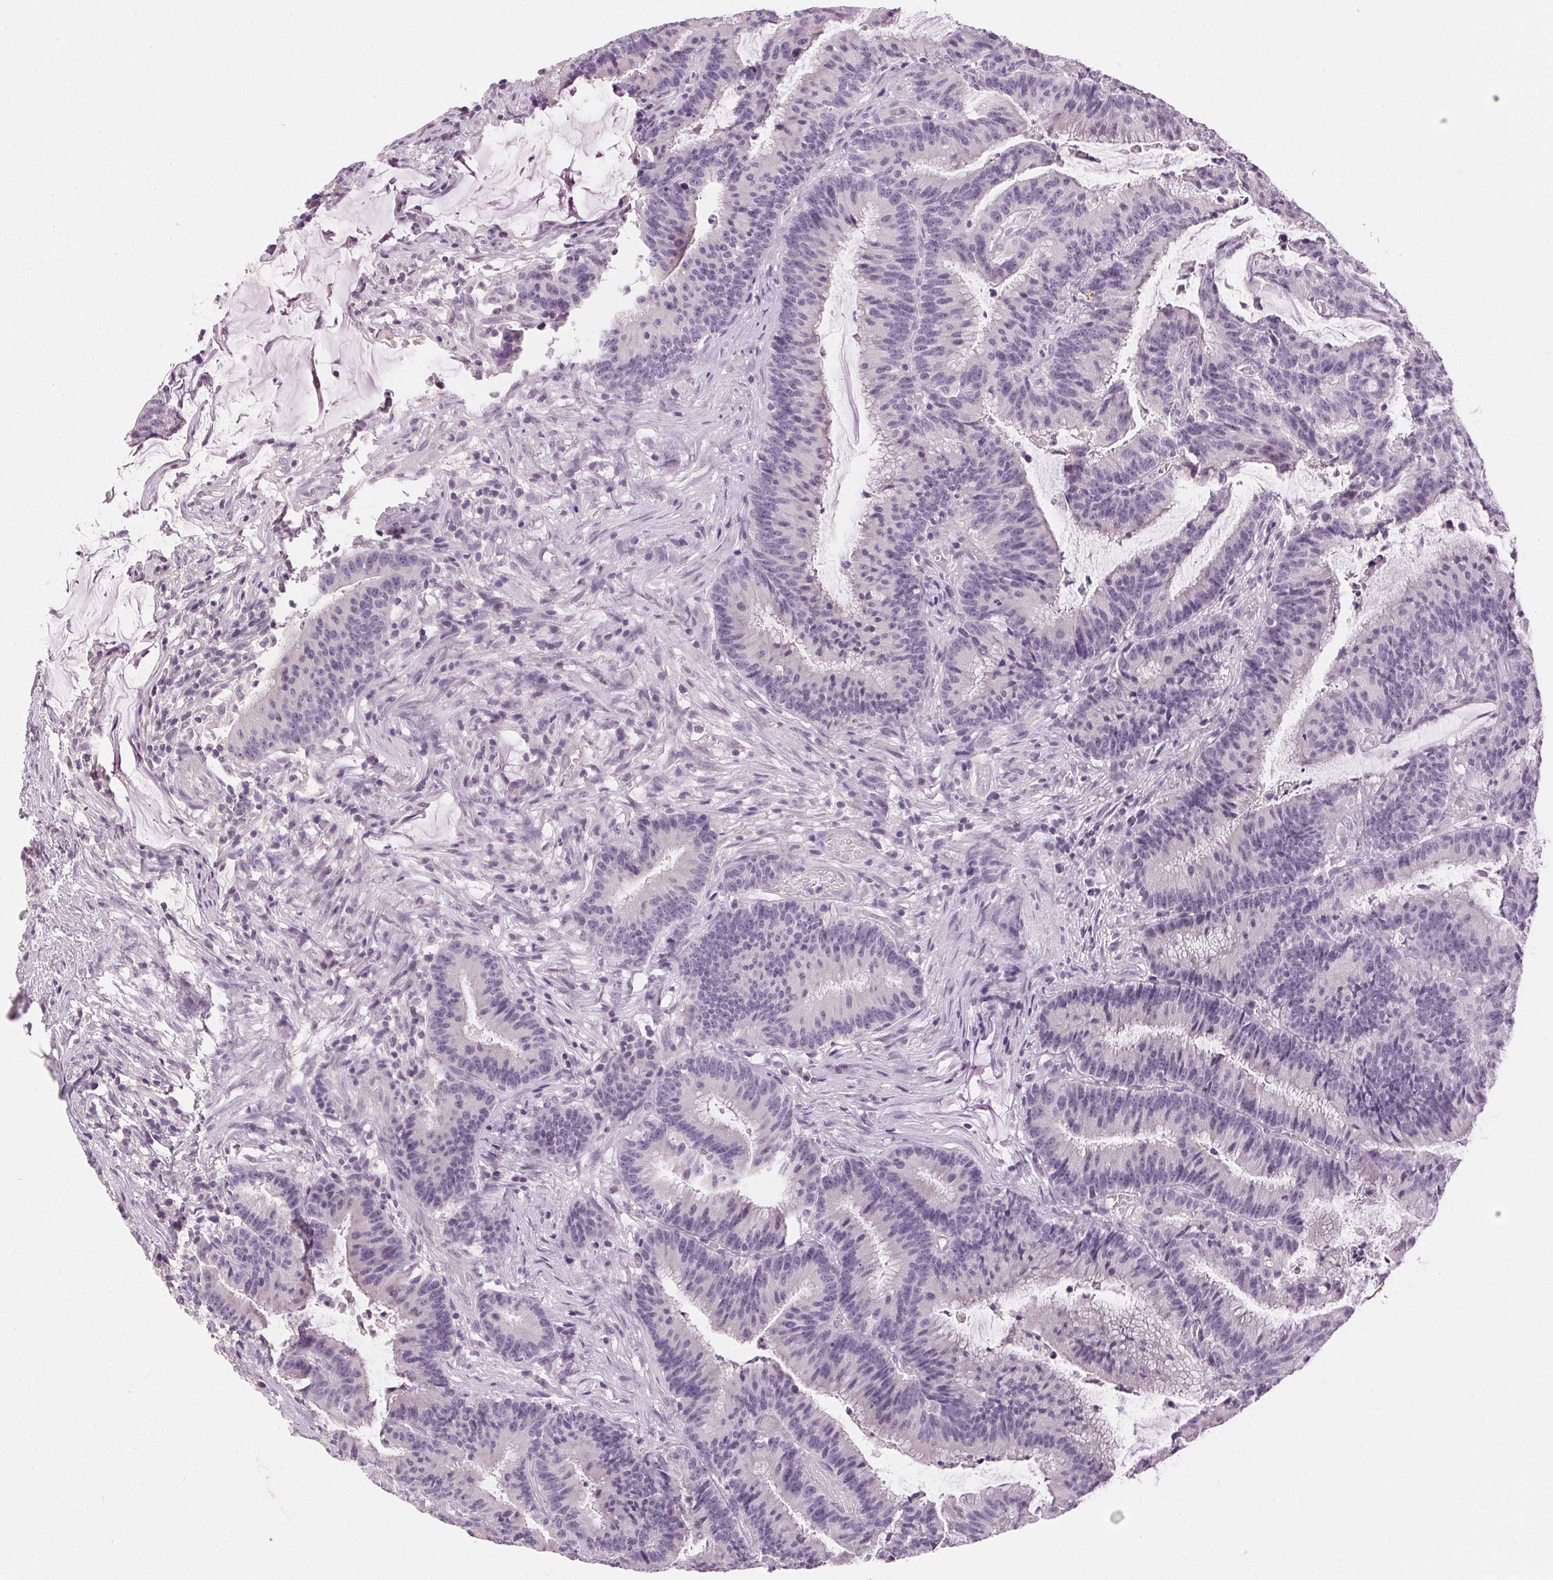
{"staining": {"intensity": "negative", "quantity": "none", "location": "none"}, "tissue": "colorectal cancer", "cell_type": "Tumor cells", "image_type": "cancer", "snomed": [{"axis": "morphology", "description": "Adenocarcinoma, NOS"}, {"axis": "topography", "description": "Colon"}], "caption": "This is an IHC histopathology image of colorectal adenocarcinoma. There is no staining in tumor cells.", "gene": "DSG3", "patient": {"sex": "female", "age": 78}}